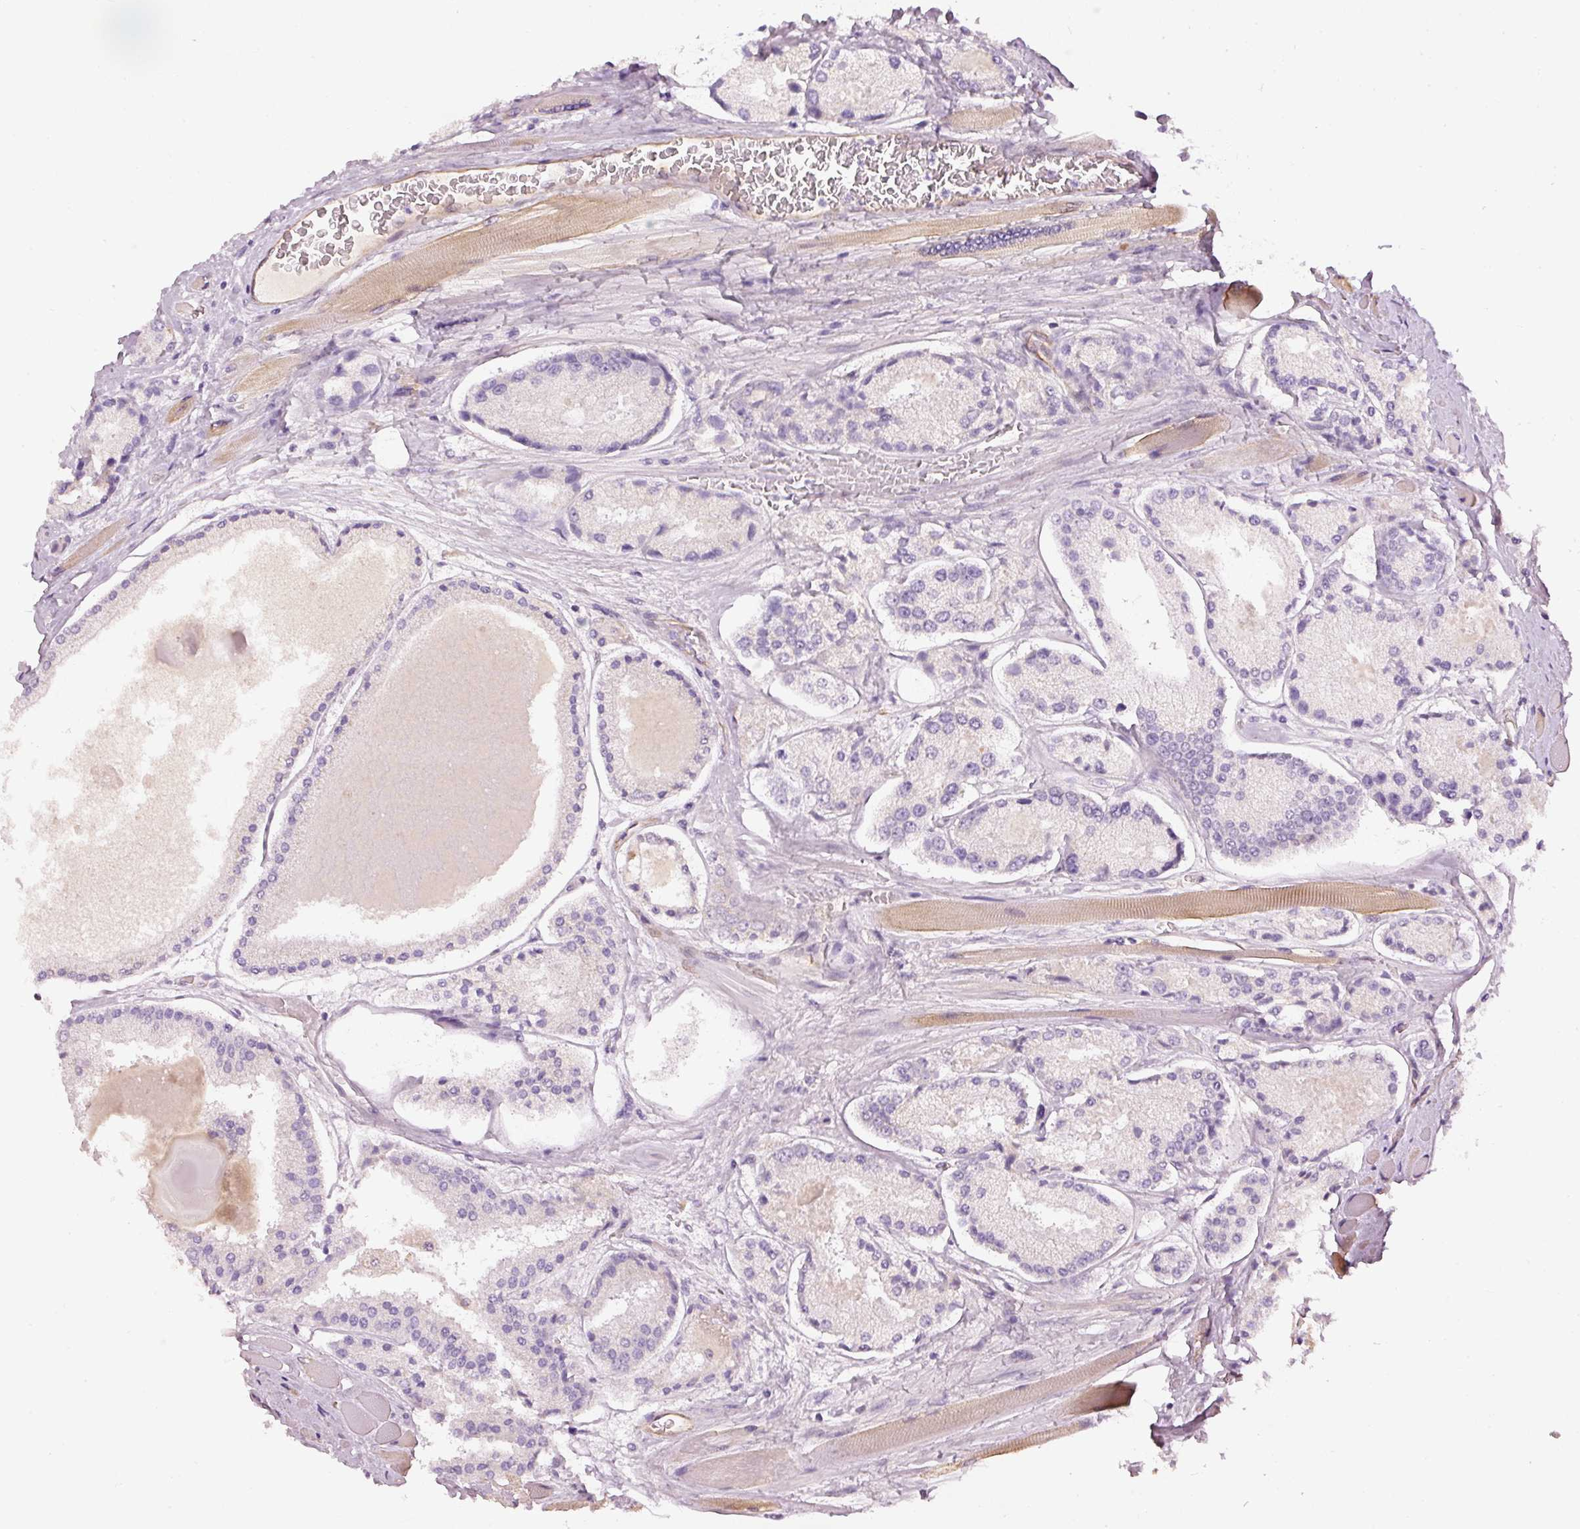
{"staining": {"intensity": "negative", "quantity": "none", "location": "none"}, "tissue": "prostate cancer", "cell_type": "Tumor cells", "image_type": "cancer", "snomed": [{"axis": "morphology", "description": "Adenocarcinoma, High grade"}, {"axis": "topography", "description": "Prostate"}], "caption": "IHC micrograph of neoplastic tissue: human adenocarcinoma (high-grade) (prostate) stained with DAB (3,3'-diaminobenzidine) reveals no significant protein positivity in tumor cells.", "gene": "OSR2", "patient": {"sex": "male", "age": 67}}